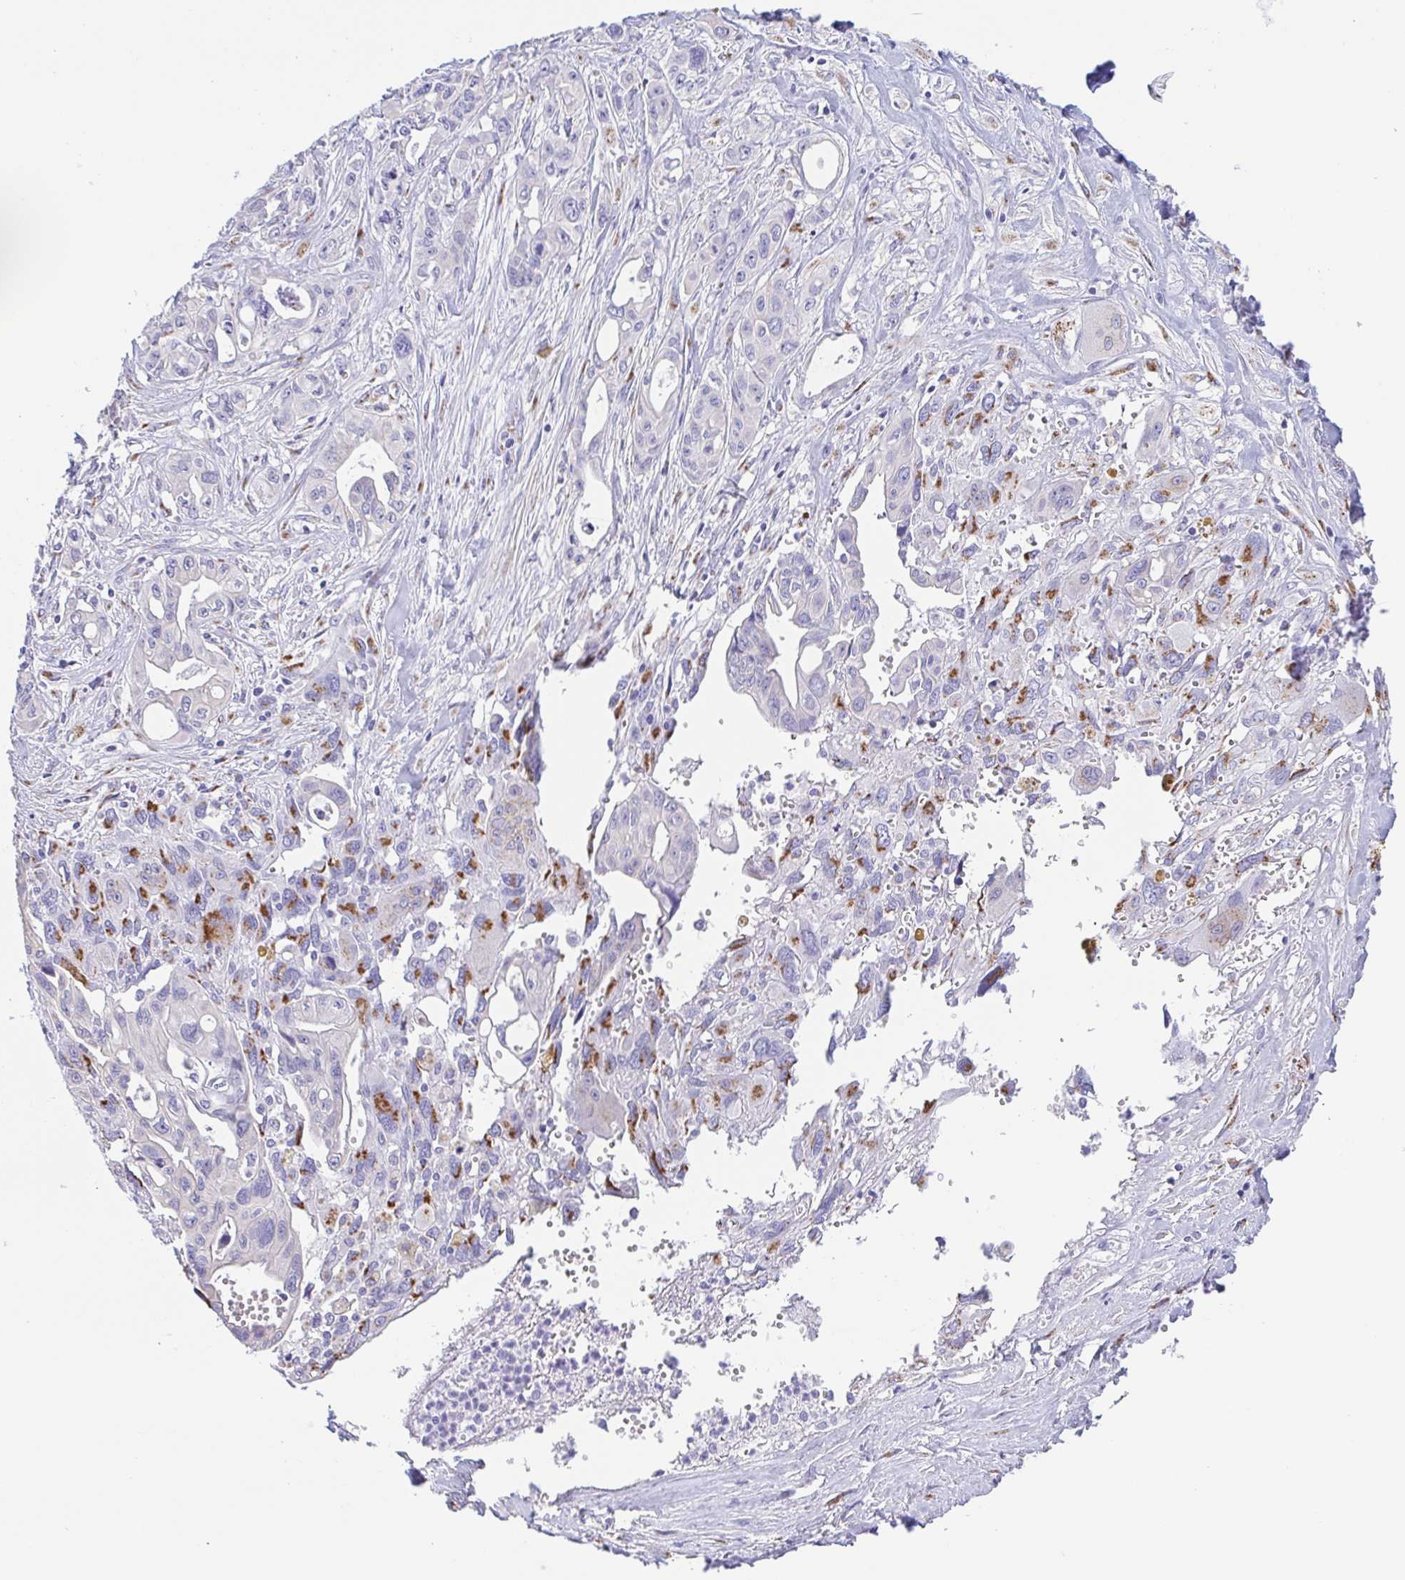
{"staining": {"intensity": "strong", "quantity": "25%-75%", "location": "cytoplasmic/membranous"}, "tissue": "pancreatic cancer", "cell_type": "Tumor cells", "image_type": "cancer", "snomed": [{"axis": "morphology", "description": "Adenocarcinoma, NOS"}, {"axis": "topography", "description": "Pancreas"}], "caption": "High-power microscopy captured an immunohistochemistry micrograph of pancreatic adenocarcinoma, revealing strong cytoplasmic/membranous staining in approximately 25%-75% of tumor cells.", "gene": "SULT1B1", "patient": {"sex": "female", "age": 47}}